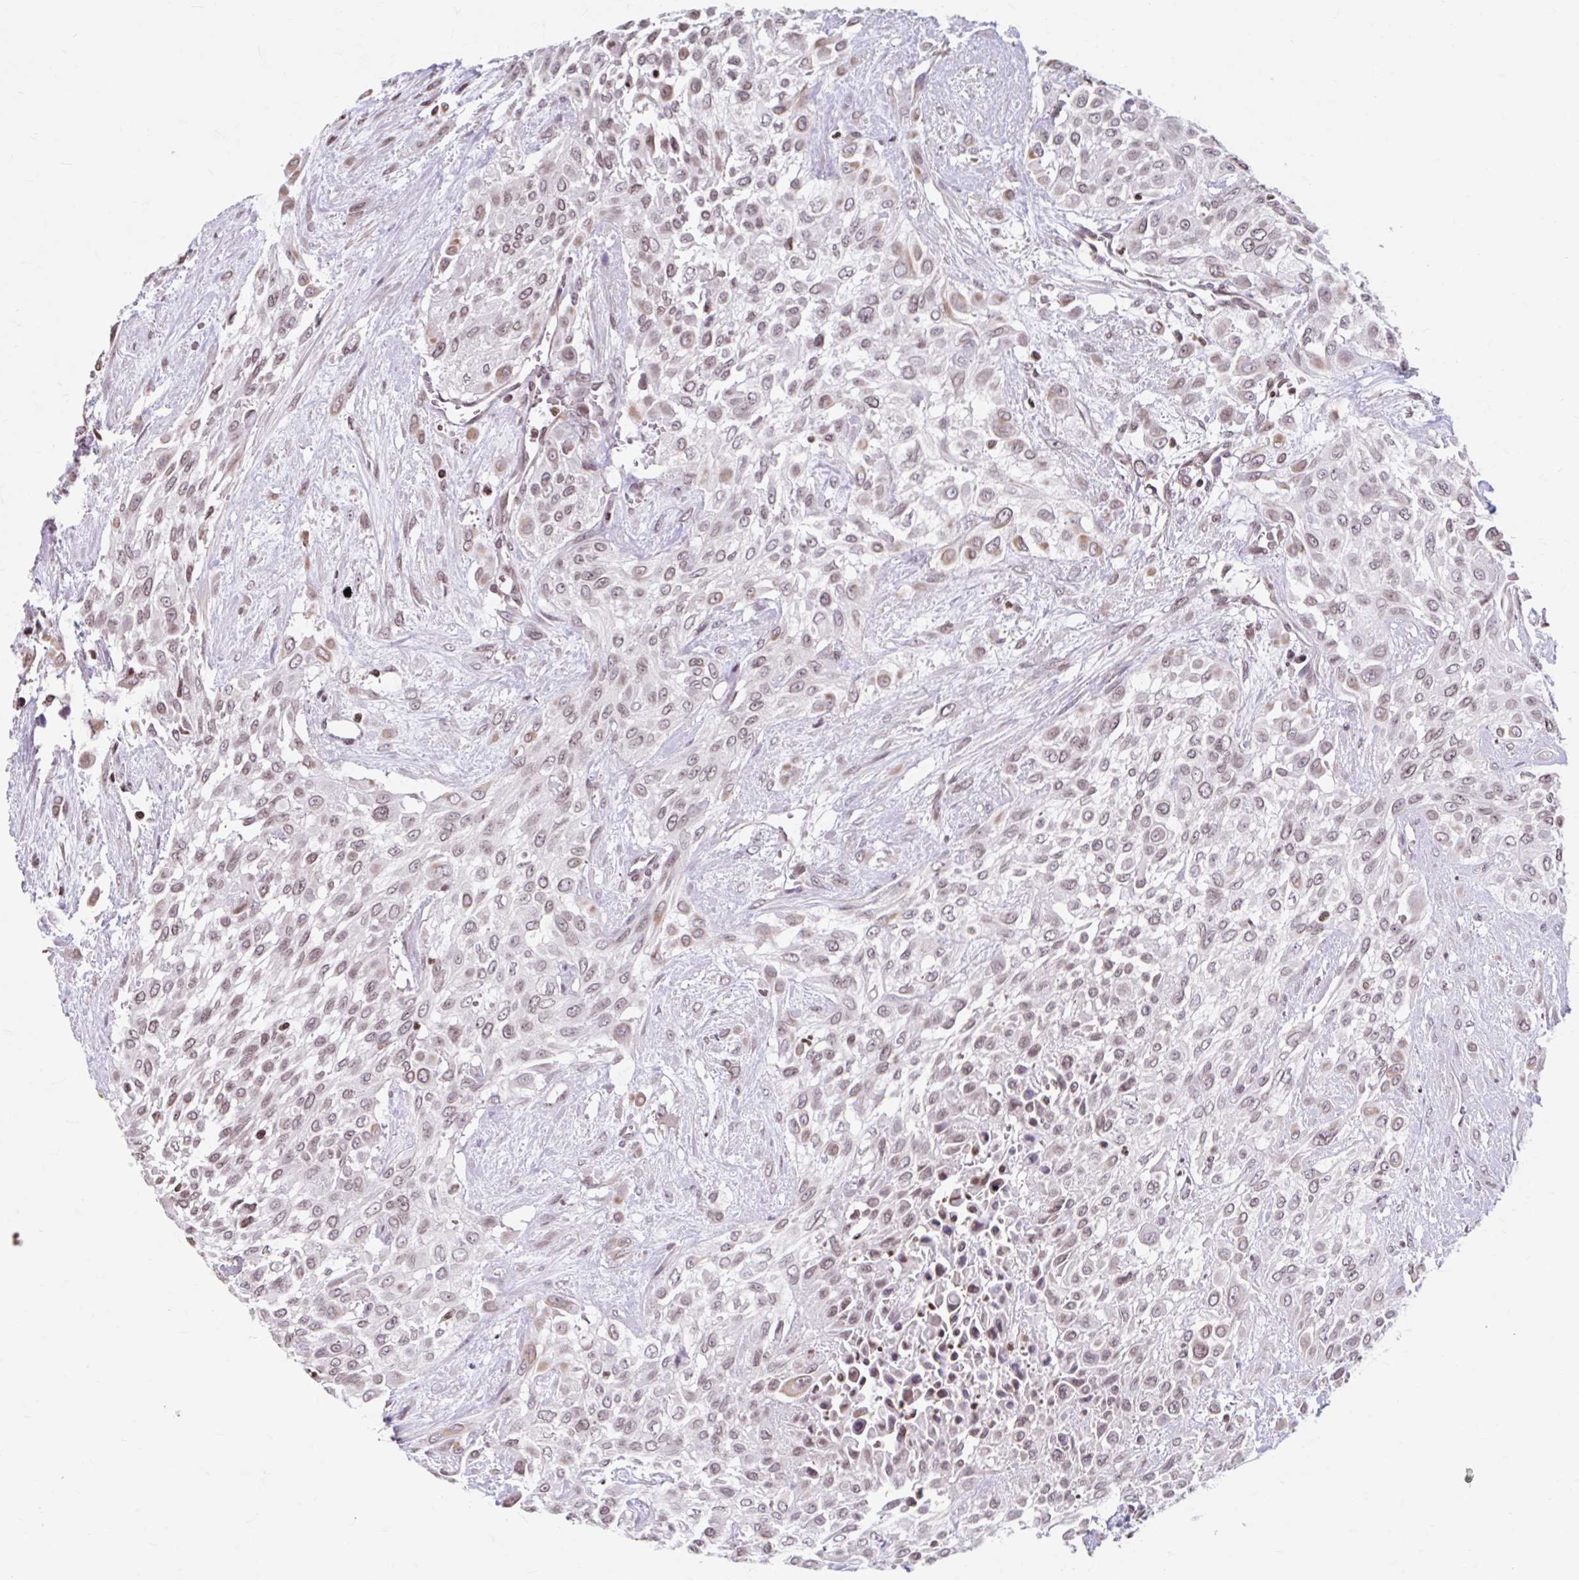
{"staining": {"intensity": "weak", "quantity": "25%-75%", "location": "nuclear"}, "tissue": "urothelial cancer", "cell_type": "Tumor cells", "image_type": "cancer", "snomed": [{"axis": "morphology", "description": "Urothelial carcinoma, High grade"}, {"axis": "topography", "description": "Urinary bladder"}], "caption": "Urothelial cancer stained for a protein (brown) exhibits weak nuclear positive staining in about 25%-75% of tumor cells.", "gene": "ORC3", "patient": {"sex": "male", "age": 57}}